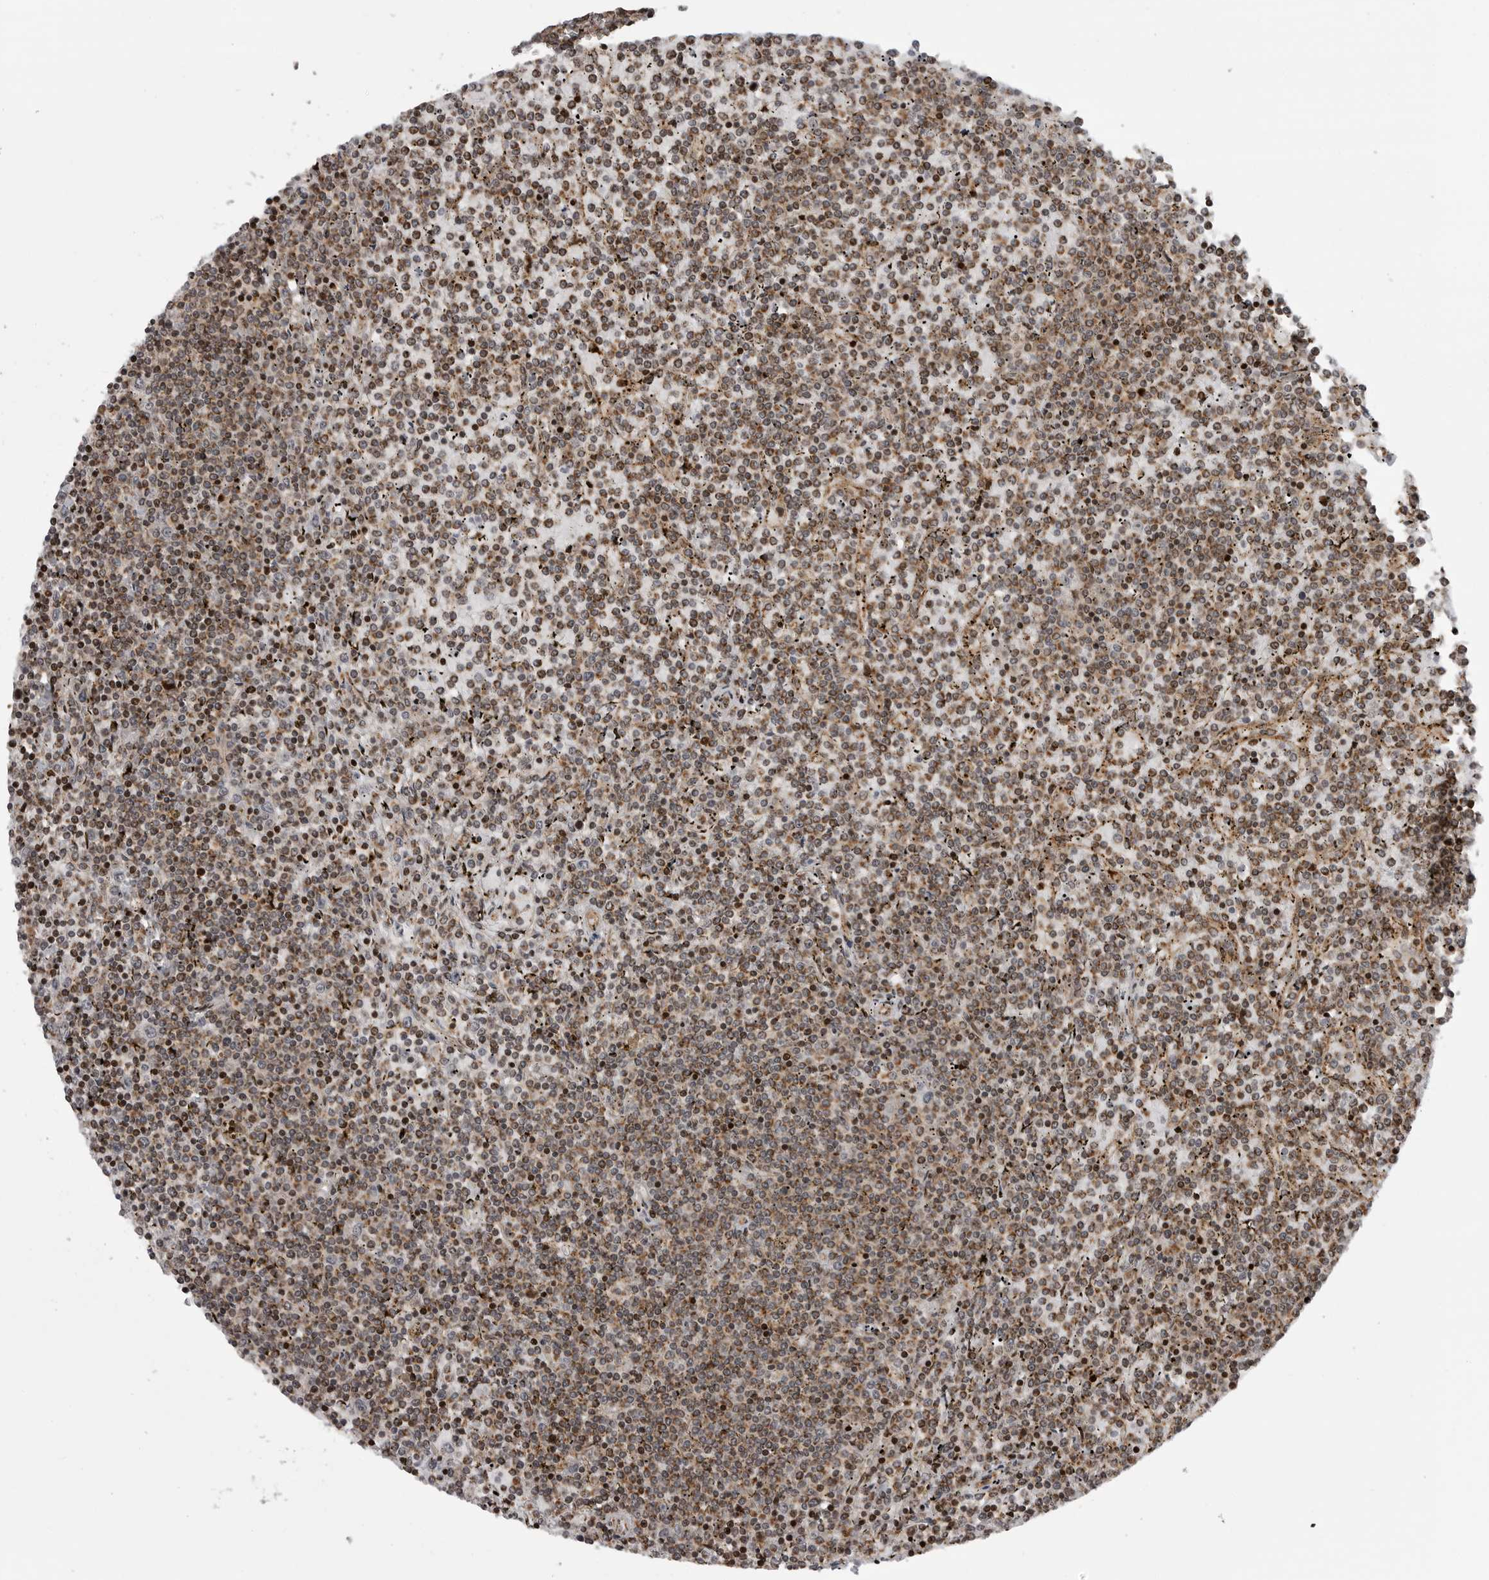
{"staining": {"intensity": "weak", "quantity": ">75%", "location": "cytoplasmic/membranous,nuclear"}, "tissue": "lymphoma", "cell_type": "Tumor cells", "image_type": "cancer", "snomed": [{"axis": "morphology", "description": "Malignant lymphoma, non-Hodgkin's type, Low grade"}, {"axis": "topography", "description": "Spleen"}], "caption": "Tumor cells show weak cytoplasmic/membranous and nuclear positivity in about >75% of cells in malignant lymphoma, non-Hodgkin's type (low-grade).", "gene": "ABL1", "patient": {"sex": "female", "age": 19}}